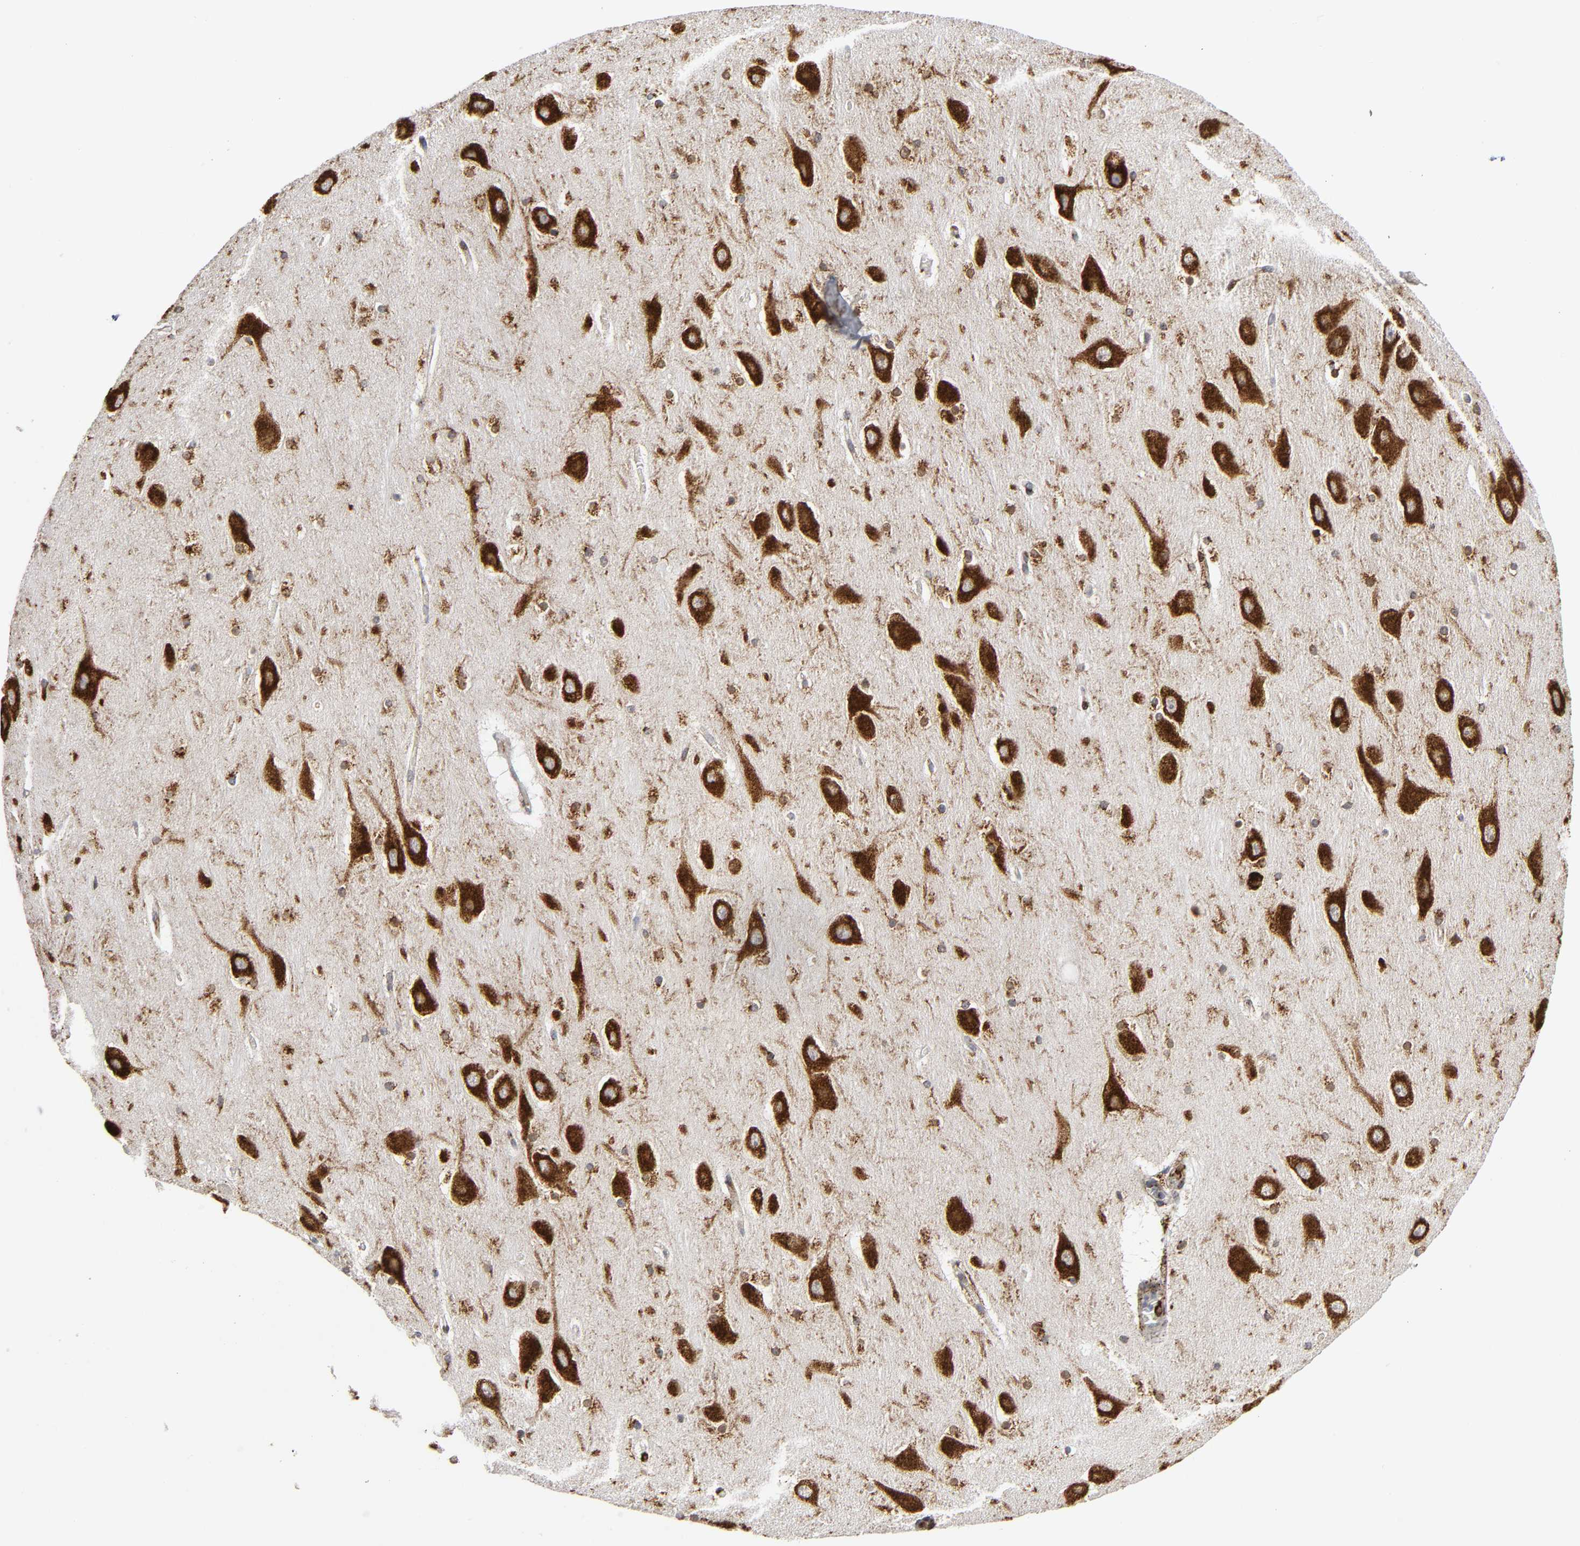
{"staining": {"intensity": "strong", "quantity": ">75%", "location": "cytoplasmic/membranous"}, "tissue": "hippocampus", "cell_type": "Glial cells", "image_type": "normal", "snomed": [{"axis": "morphology", "description": "Normal tissue, NOS"}, {"axis": "topography", "description": "Hippocampus"}], "caption": "Immunohistochemistry (IHC) image of normal hippocampus: human hippocampus stained using IHC shows high levels of strong protein expression localized specifically in the cytoplasmic/membranous of glial cells, appearing as a cytoplasmic/membranous brown color.", "gene": "PSAP", "patient": {"sex": "male", "age": 45}}